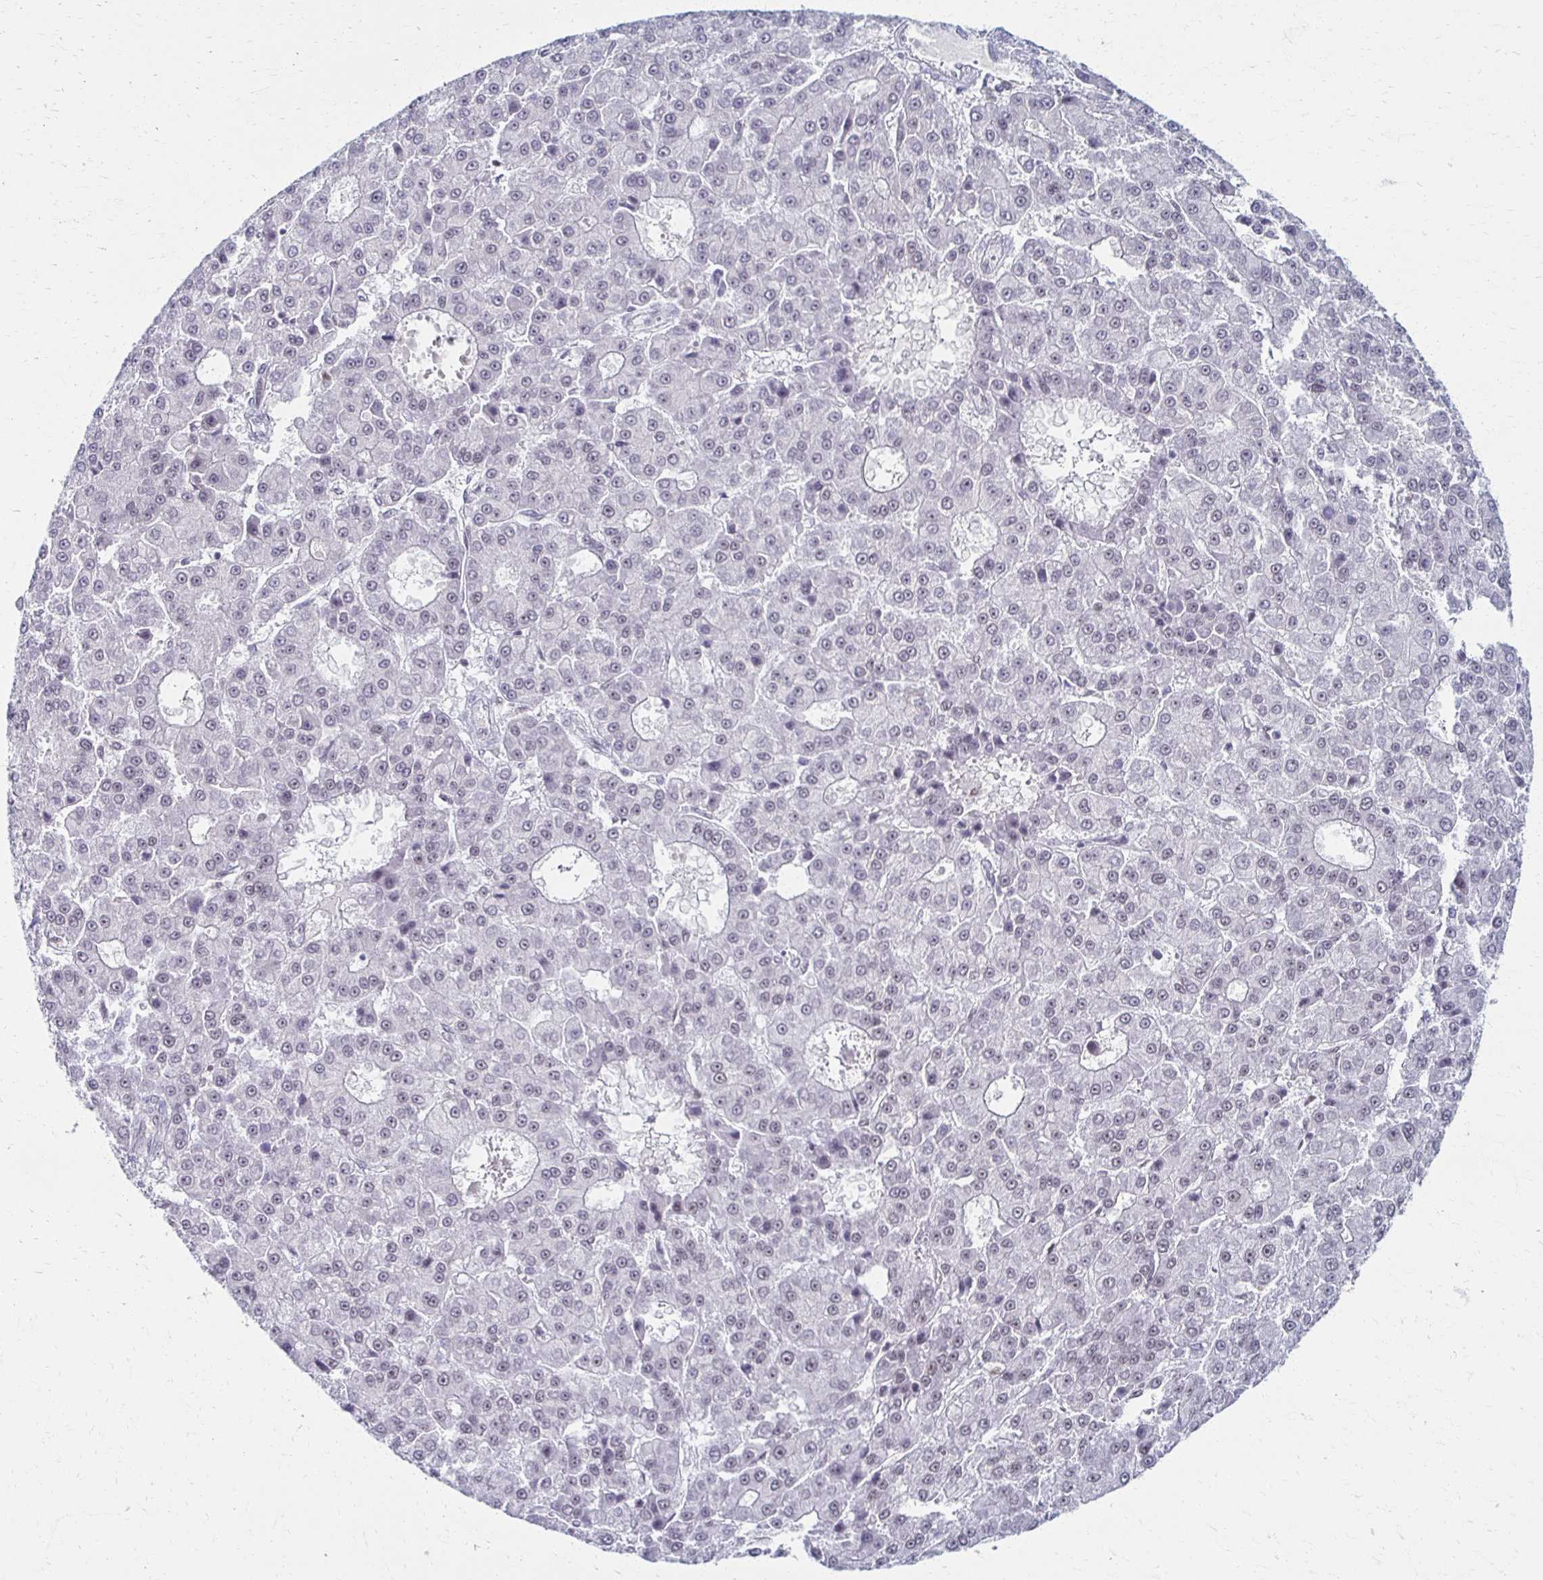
{"staining": {"intensity": "negative", "quantity": "none", "location": "none"}, "tissue": "liver cancer", "cell_type": "Tumor cells", "image_type": "cancer", "snomed": [{"axis": "morphology", "description": "Carcinoma, Hepatocellular, NOS"}, {"axis": "topography", "description": "Liver"}], "caption": "Immunohistochemistry of human liver hepatocellular carcinoma exhibits no expression in tumor cells.", "gene": "IRF7", "patient": {"sex": "male", "age": 70}}